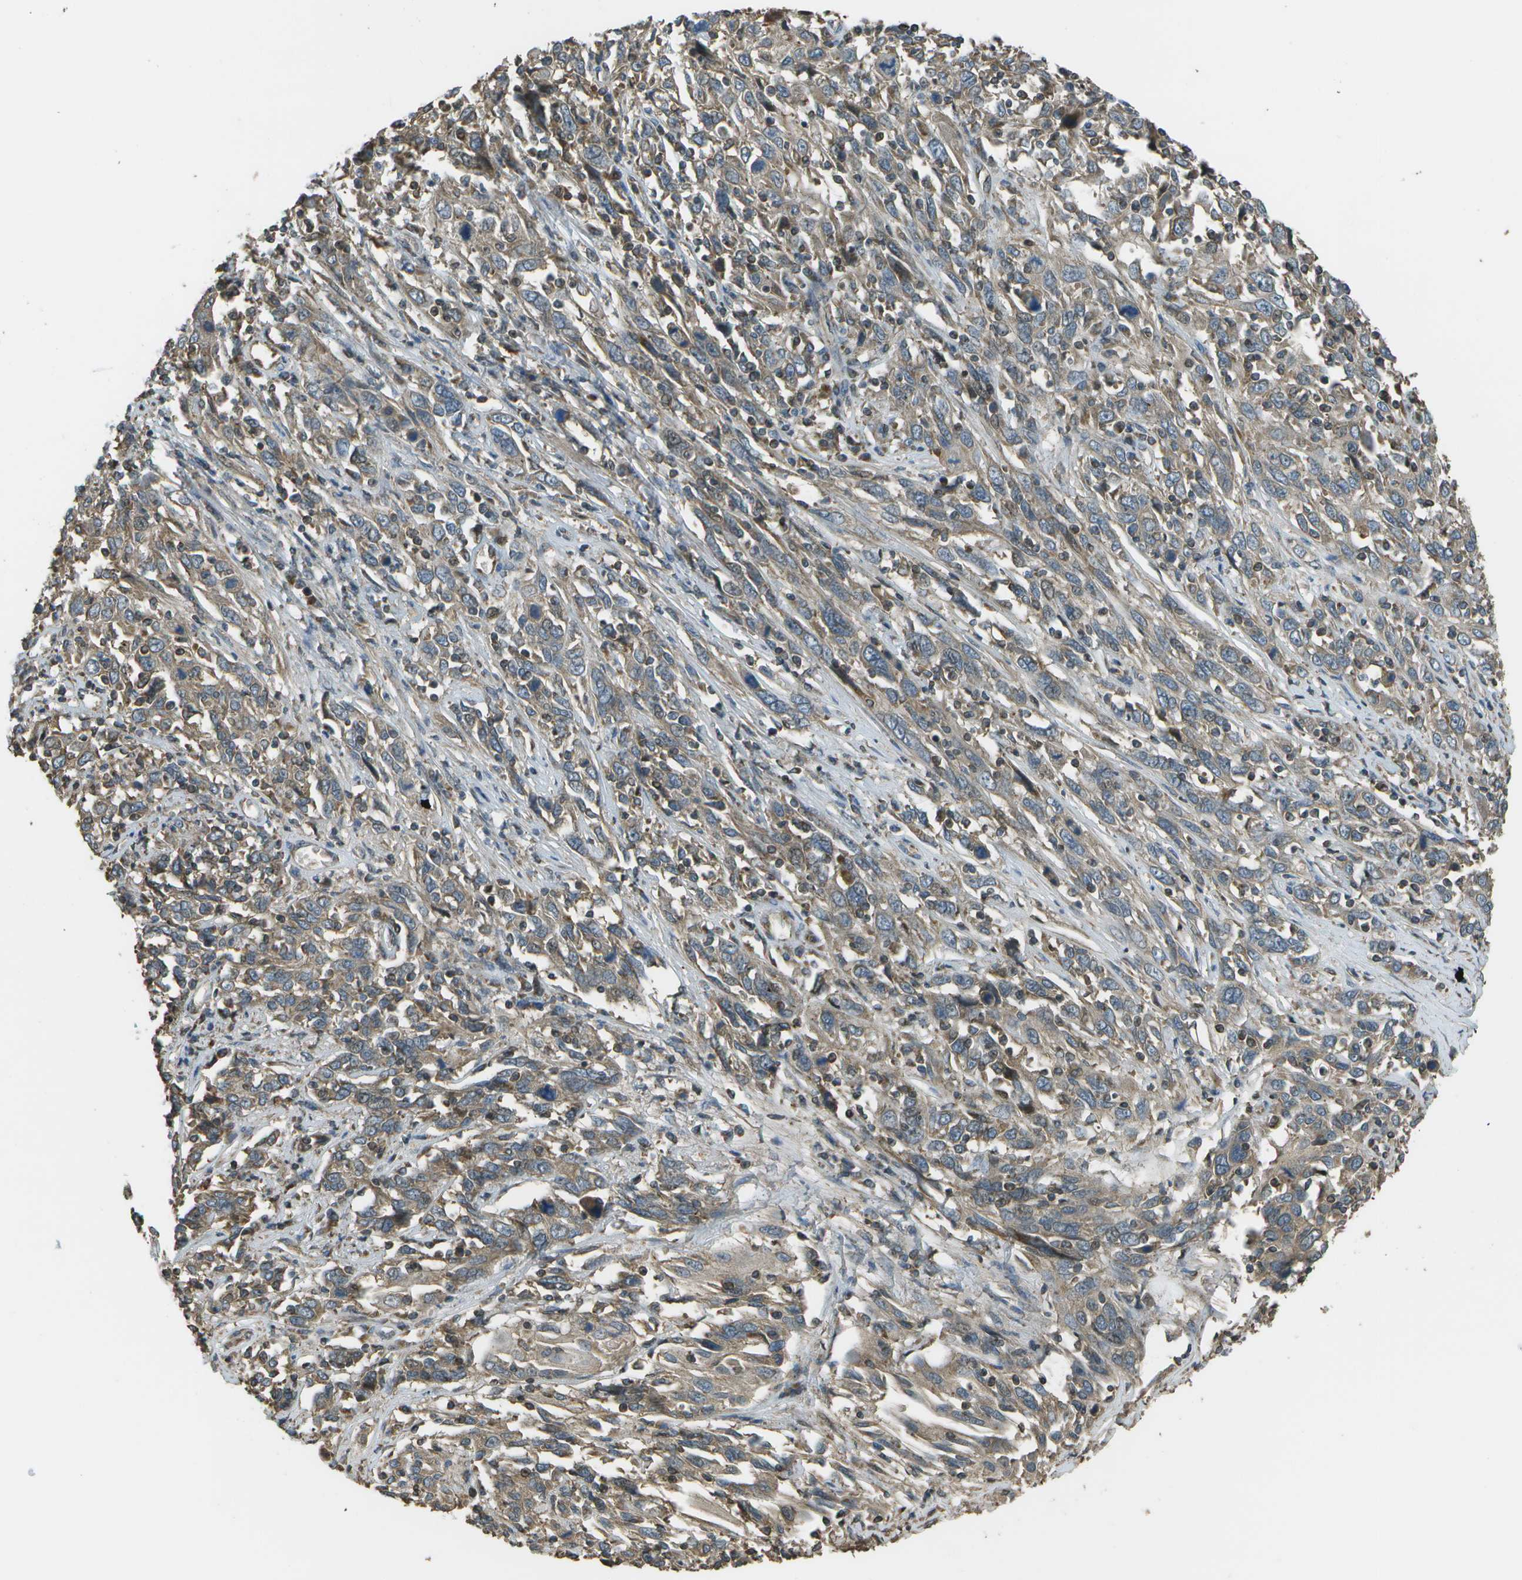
{"staining": {"intensity": "weak", "quantity": ">75%", "location": "cytoplasmic/membranous"}, "tissue": "cervical cancer", "cell_type": "Tumor cells", "image_type": "cancer", "snomed": [{"axis": "morphology", "description": "Squamous cell carcinoma, NOS"}, {"axis": "topography", "description": "Cervix"}], "caption": "High-power microscopy captured an immunohistochemistry (IHC) image of squamous cell carcinoma (cervical), revealing weak cytoplasmic/membranous staining in about >75% of tumor cells. (brown staining indicates protein expression, while blue staining denotes nuclei).", "gene": "PLPBP", "patient": {"sex": "female", "age": 46}}